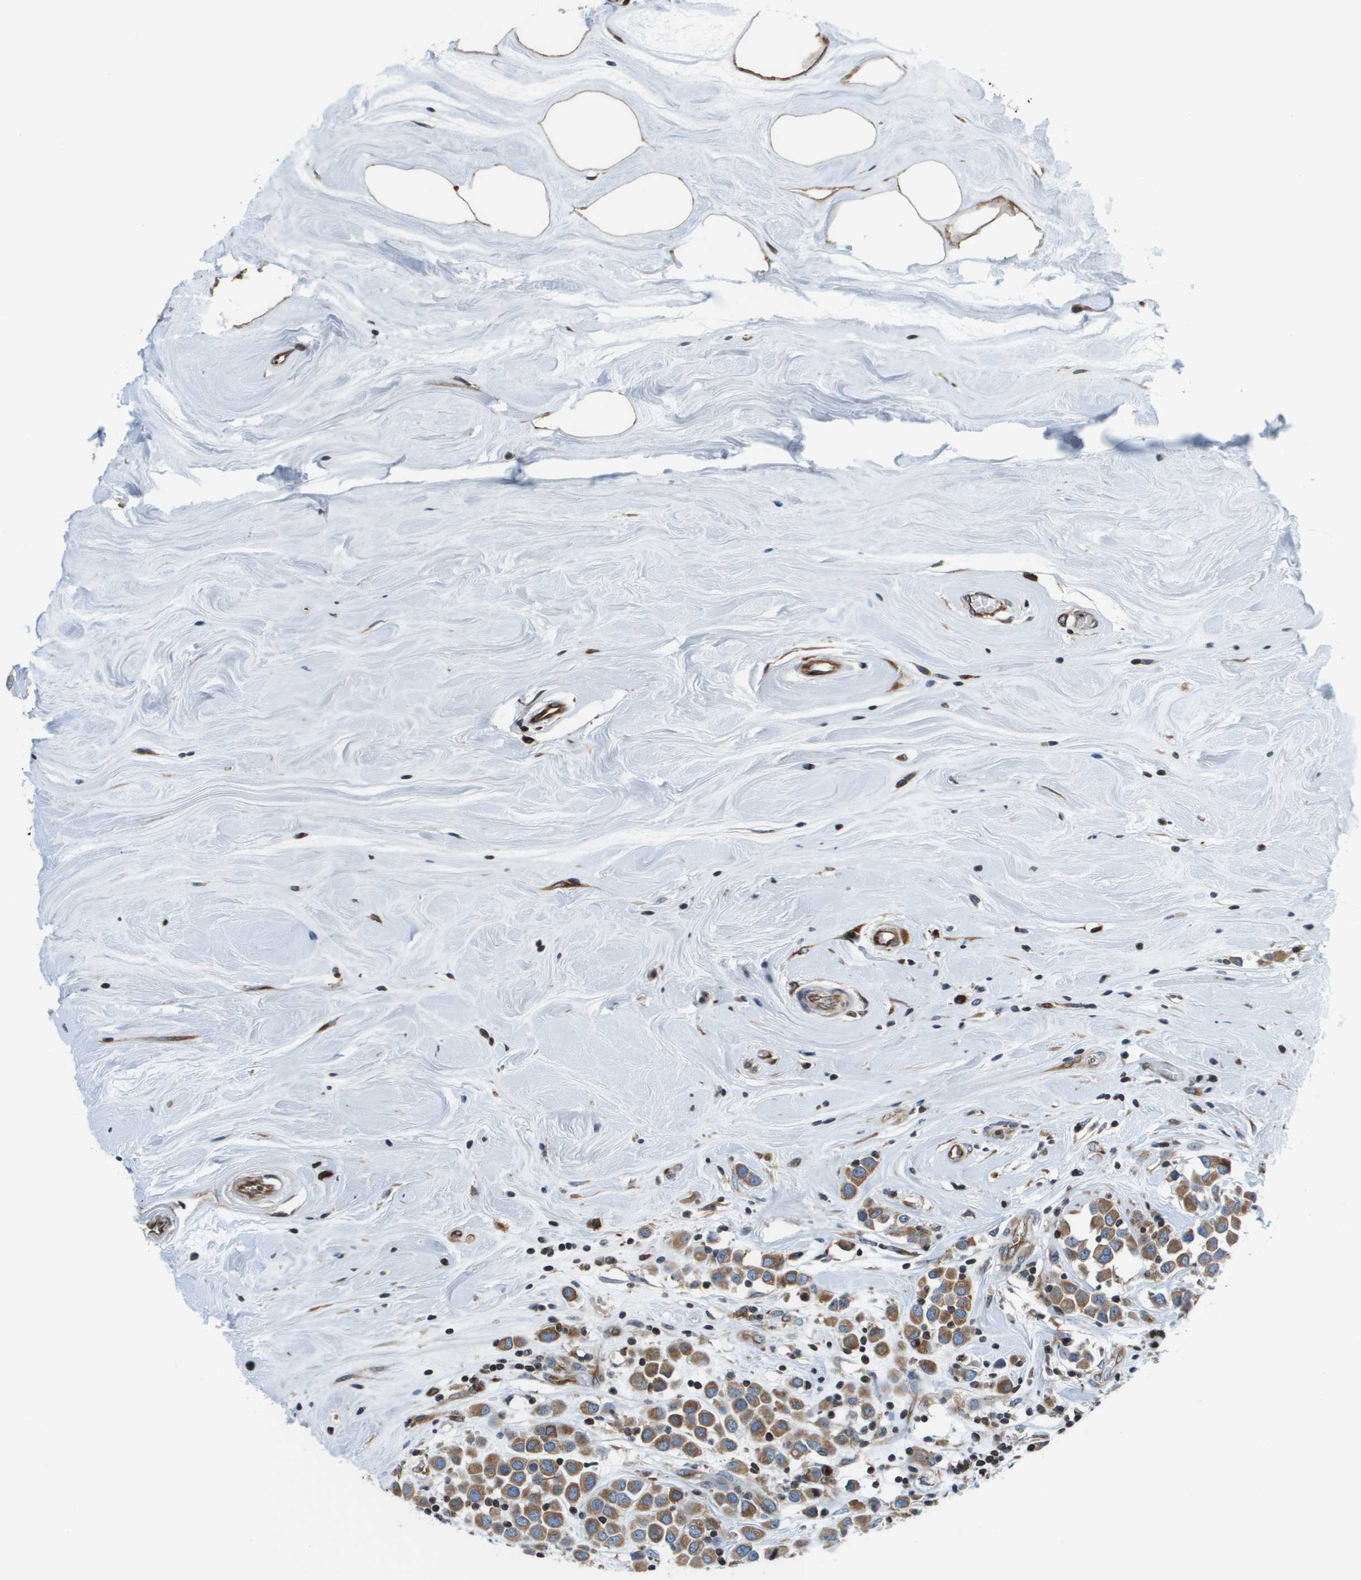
{"staining": {"intensity": "moderate", "quantity": ">75%", "location": "cytoplasmic/membranous"}, "tissue": "breast cancer", "cell_type": "Tumor cells", "image_type": "cancer", "snomed": [{"axis": "morphology", "description": "Duct carcinoma"}, {"axis": "topography", "description": "Breast"}], "caption": "Intraductal carcinoma (breast) tissue reveals moderate cytoplasmic/membranous positivity in about >75% of tumor cells", "gene": "ESYT1", "patient": {"sex": "female", "age": 61}}